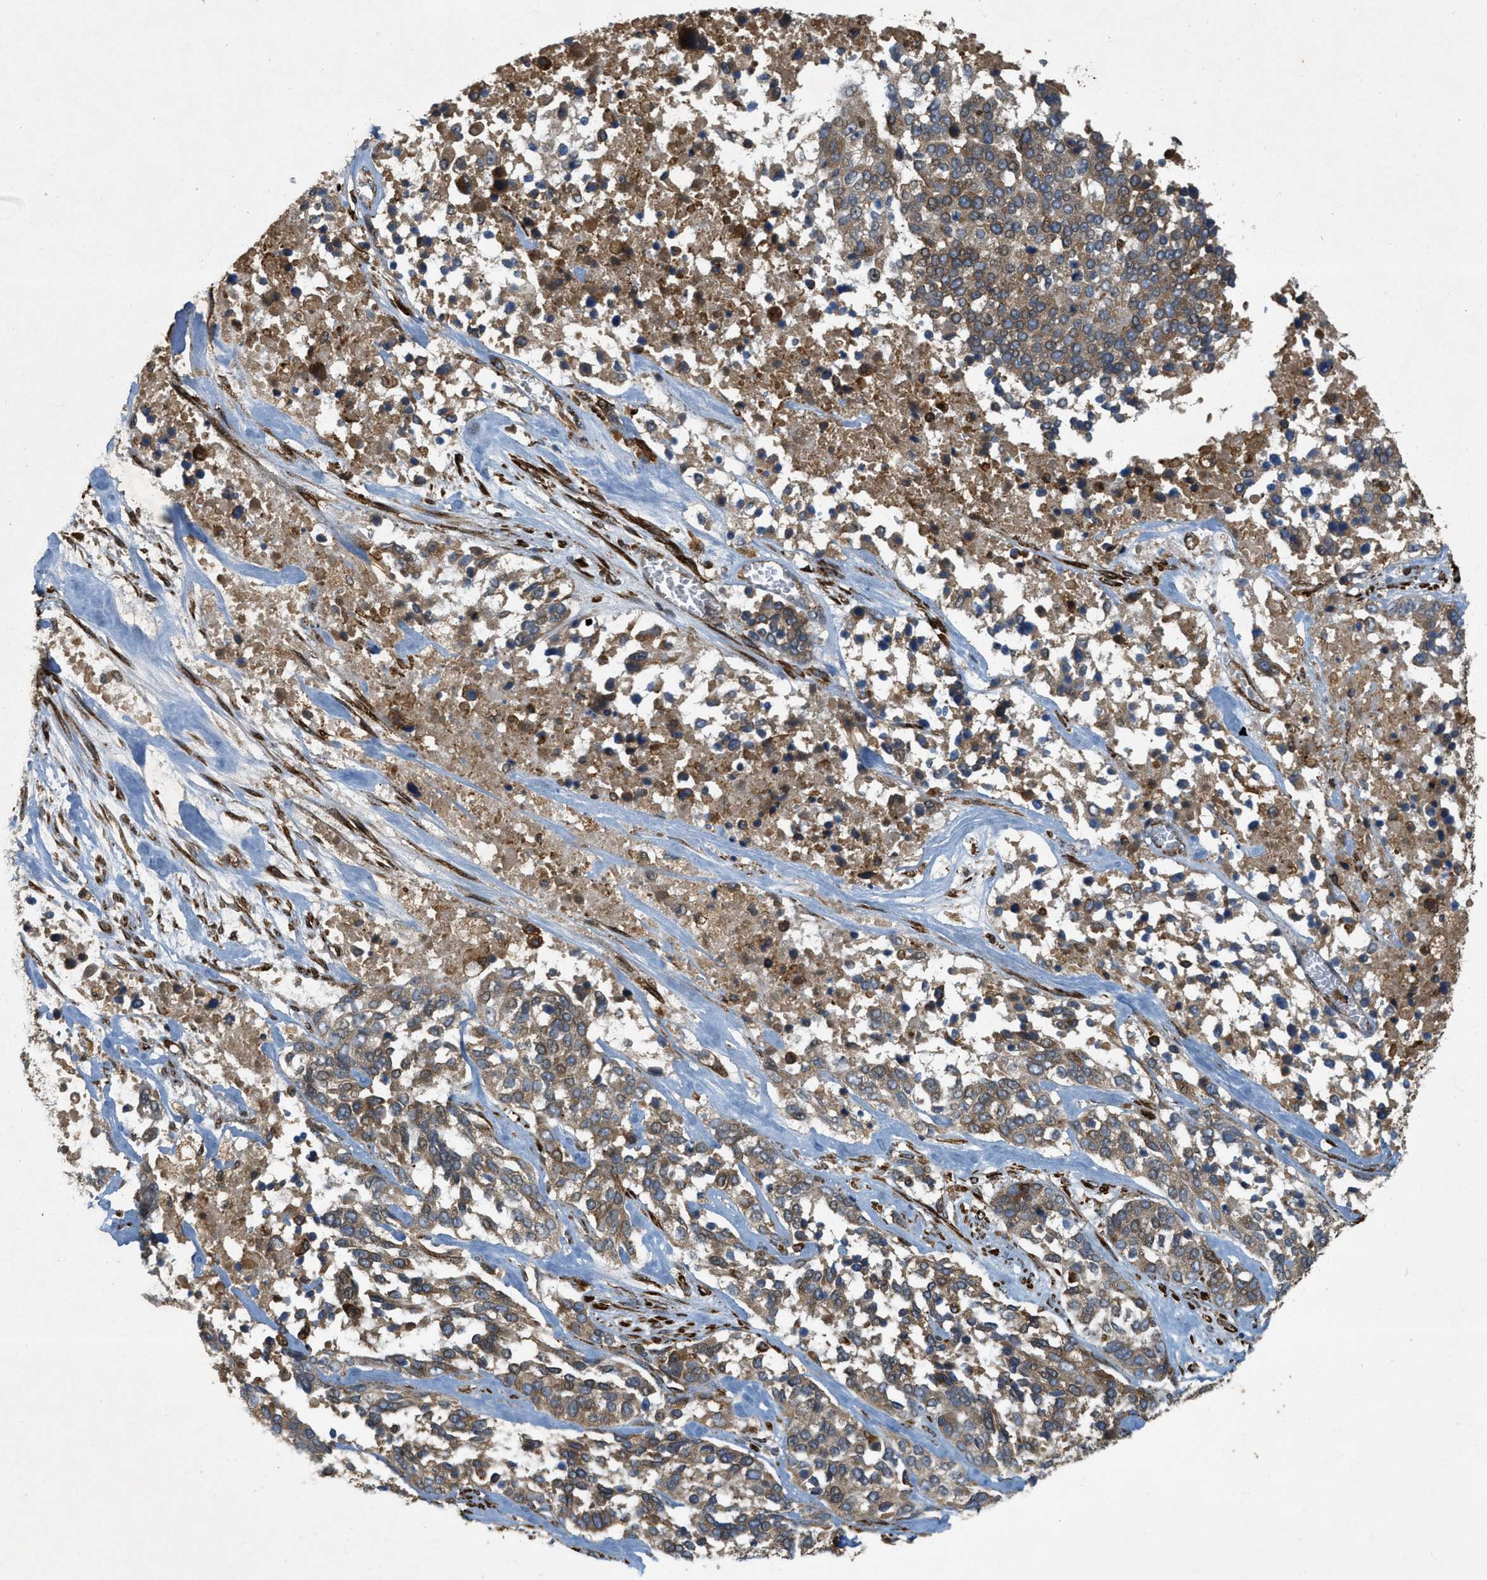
{"staining": {"intensity": "moderate", "quantity": ">75%", "location": "cytoplasmic/membranous"}, "tissue": "ovarian cancer", "cell_type": "Tumor cells", "image_type": "cancer", "snomed": [{"axis": "morphology", "description": "Cystadenocarcinoma, serous, NOS"}, {"axis": "topography", "description": "Ovary"}], "caption": "Immunohistochemical staining of human ovarian cancer shows medium levels of moderate cytoplasmic/membranous protein positivity in about >75% of tumor cells. Nuclei are stained in blue.", "gene": "PCDH18", "patient": {"sex": "female", "age": 44}}